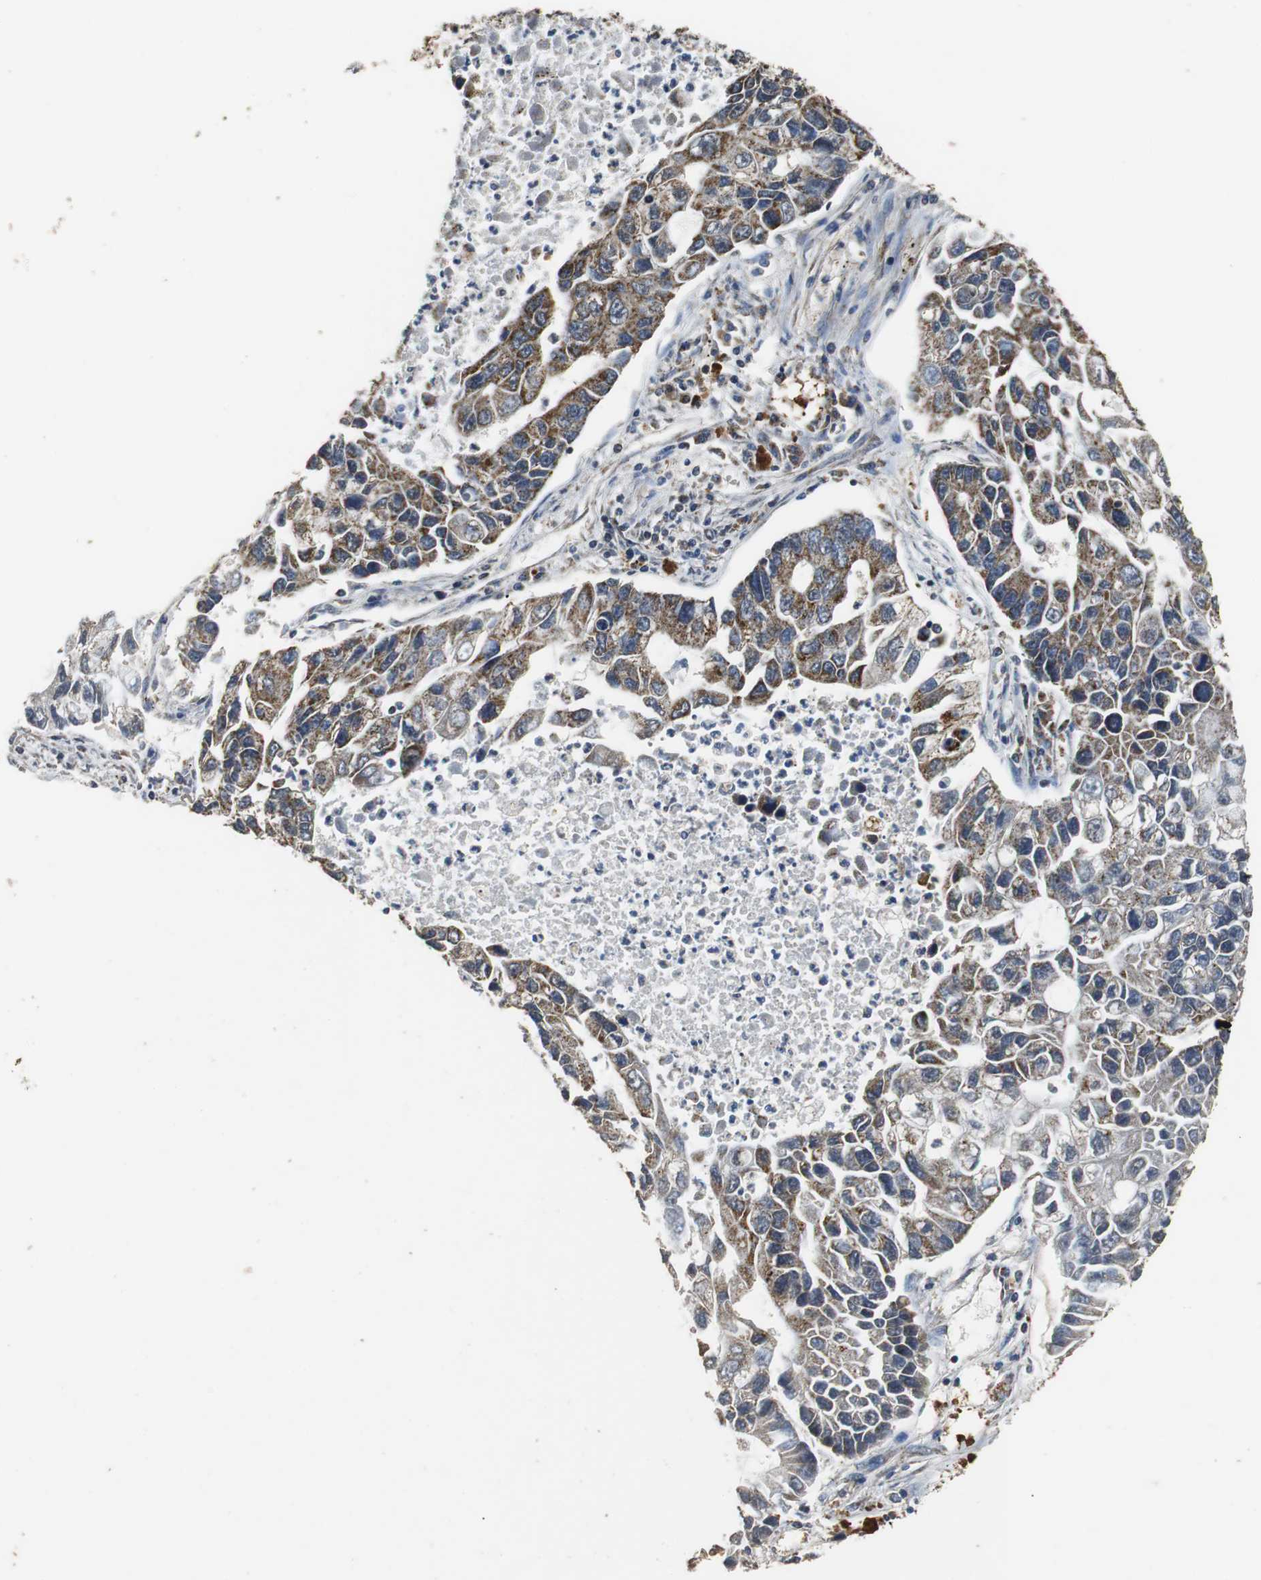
{"staining": {"intensity": "moderate", "quantity": "25%-75%", "location": "cytoplasmic/membranous"}, "tissue": "lung cancer", "cell_type": "Tumor cells", "image_type": "cancer", "snomed": [{"axis": "morphology", "description": "Adenocarcinoma, NOS"}, {"axis": "topography", "description": "Lung"}], "caption": "Moderate cytoplasmic/membranous positivity for a protein is identified in approximately 25%-75% of tumor cells of lung adenocarcinoma using immunohistochemistry.", "gene": "NNT", "patient": {"sex": "female", "age": 51}}